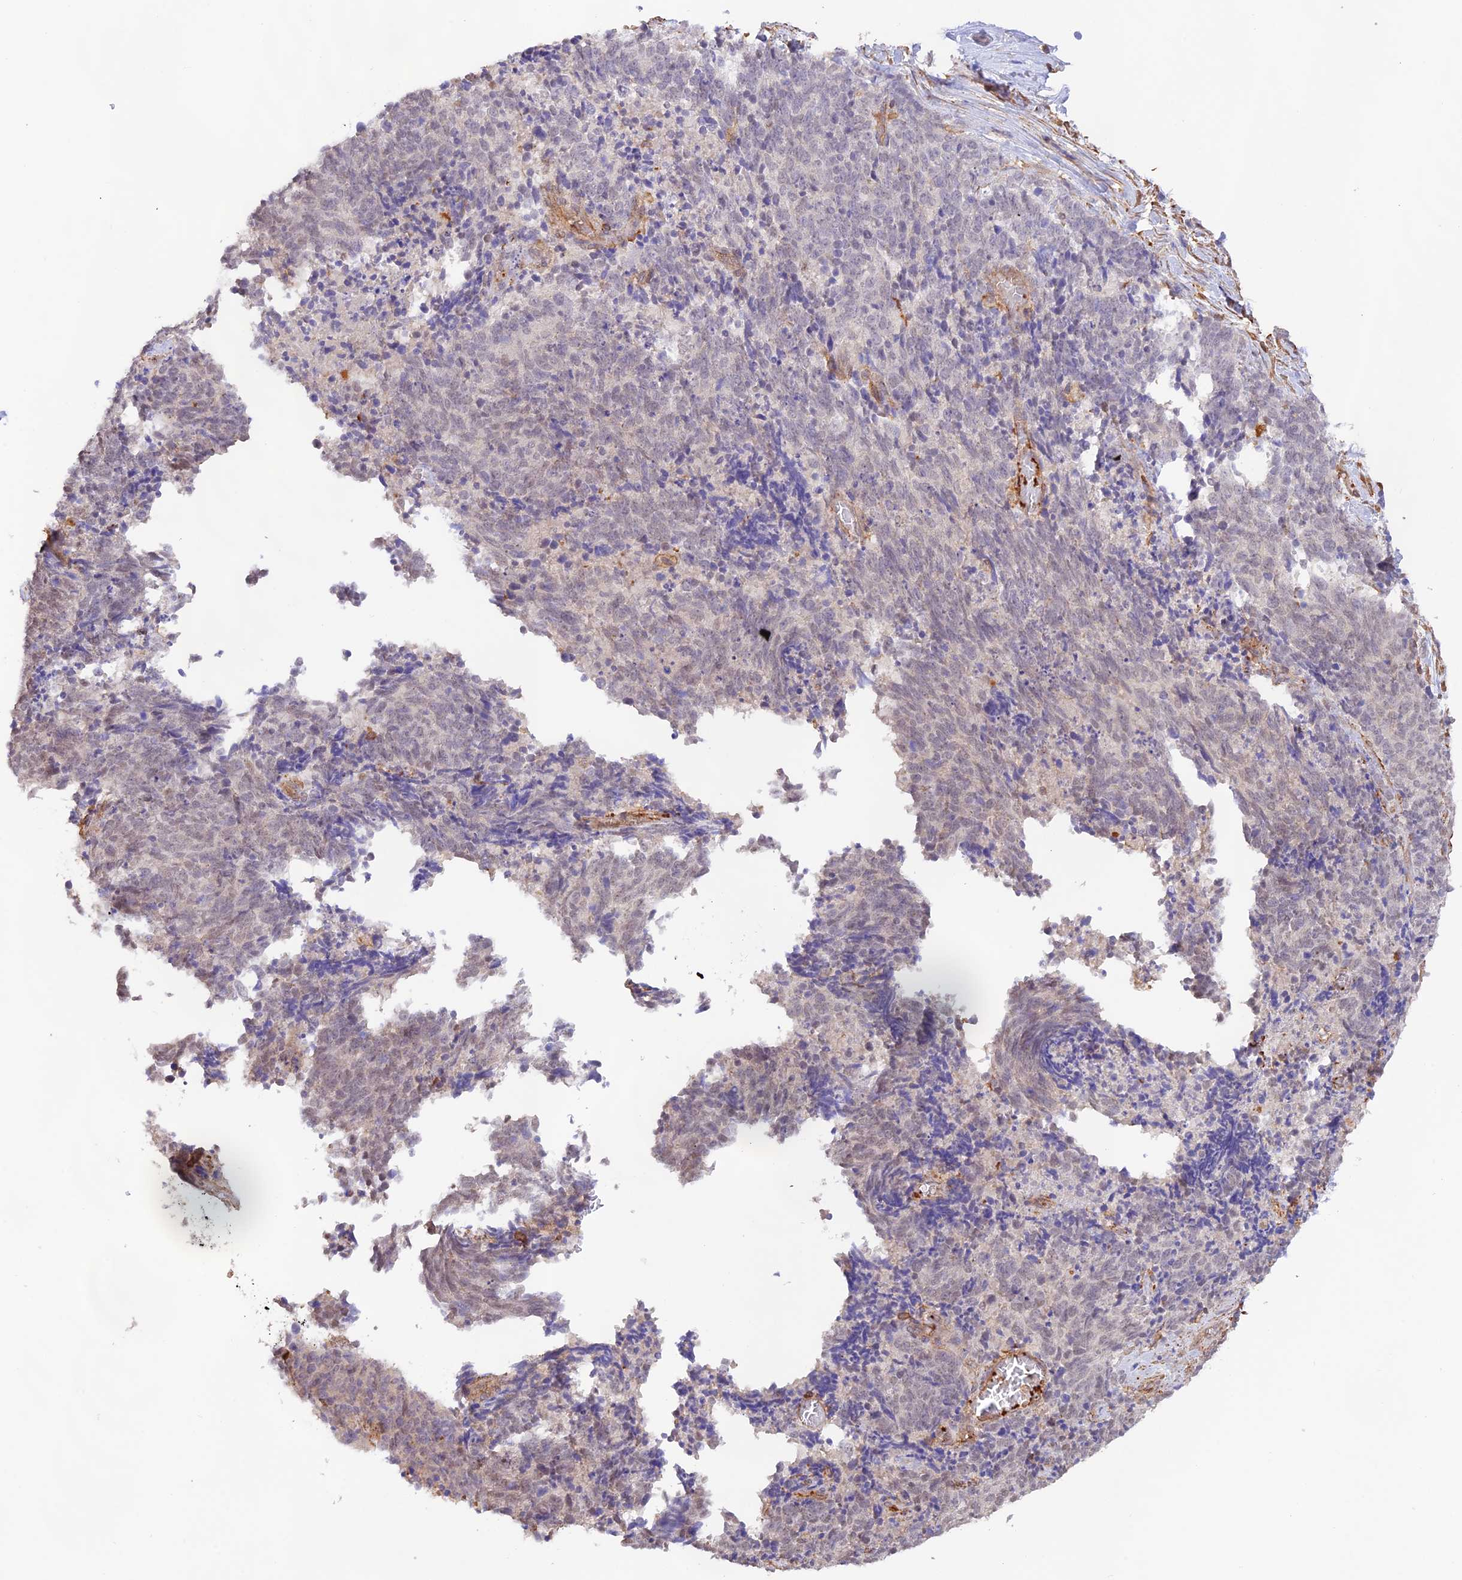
{"staining": {"intensity": "weak", "quantity": "<25%", "location": "nuclear"}, "tissue": "cervical cancer", "cell_type": "Tumor cells", "image_type": "cancer", "snomed": [{"axis": "morphology", "description": "Squamous cell carcinoma, NOS"}, {"axis": "topography", "description": "Cervix"}], "caption": "Immunohistochemical staining of cervical cancer (squamous cell carcinoma) demonstrates no significant expression in tumor cells. Brightfield microscopy of immunohistochemistry (IHC) stained with DAB (3,3'-diaminobenzidine) (brown) and hematoxylin (blue), captured at high magnification.", "gene": "DENND1C", "patient": {"sex": "female", "age": 29}}